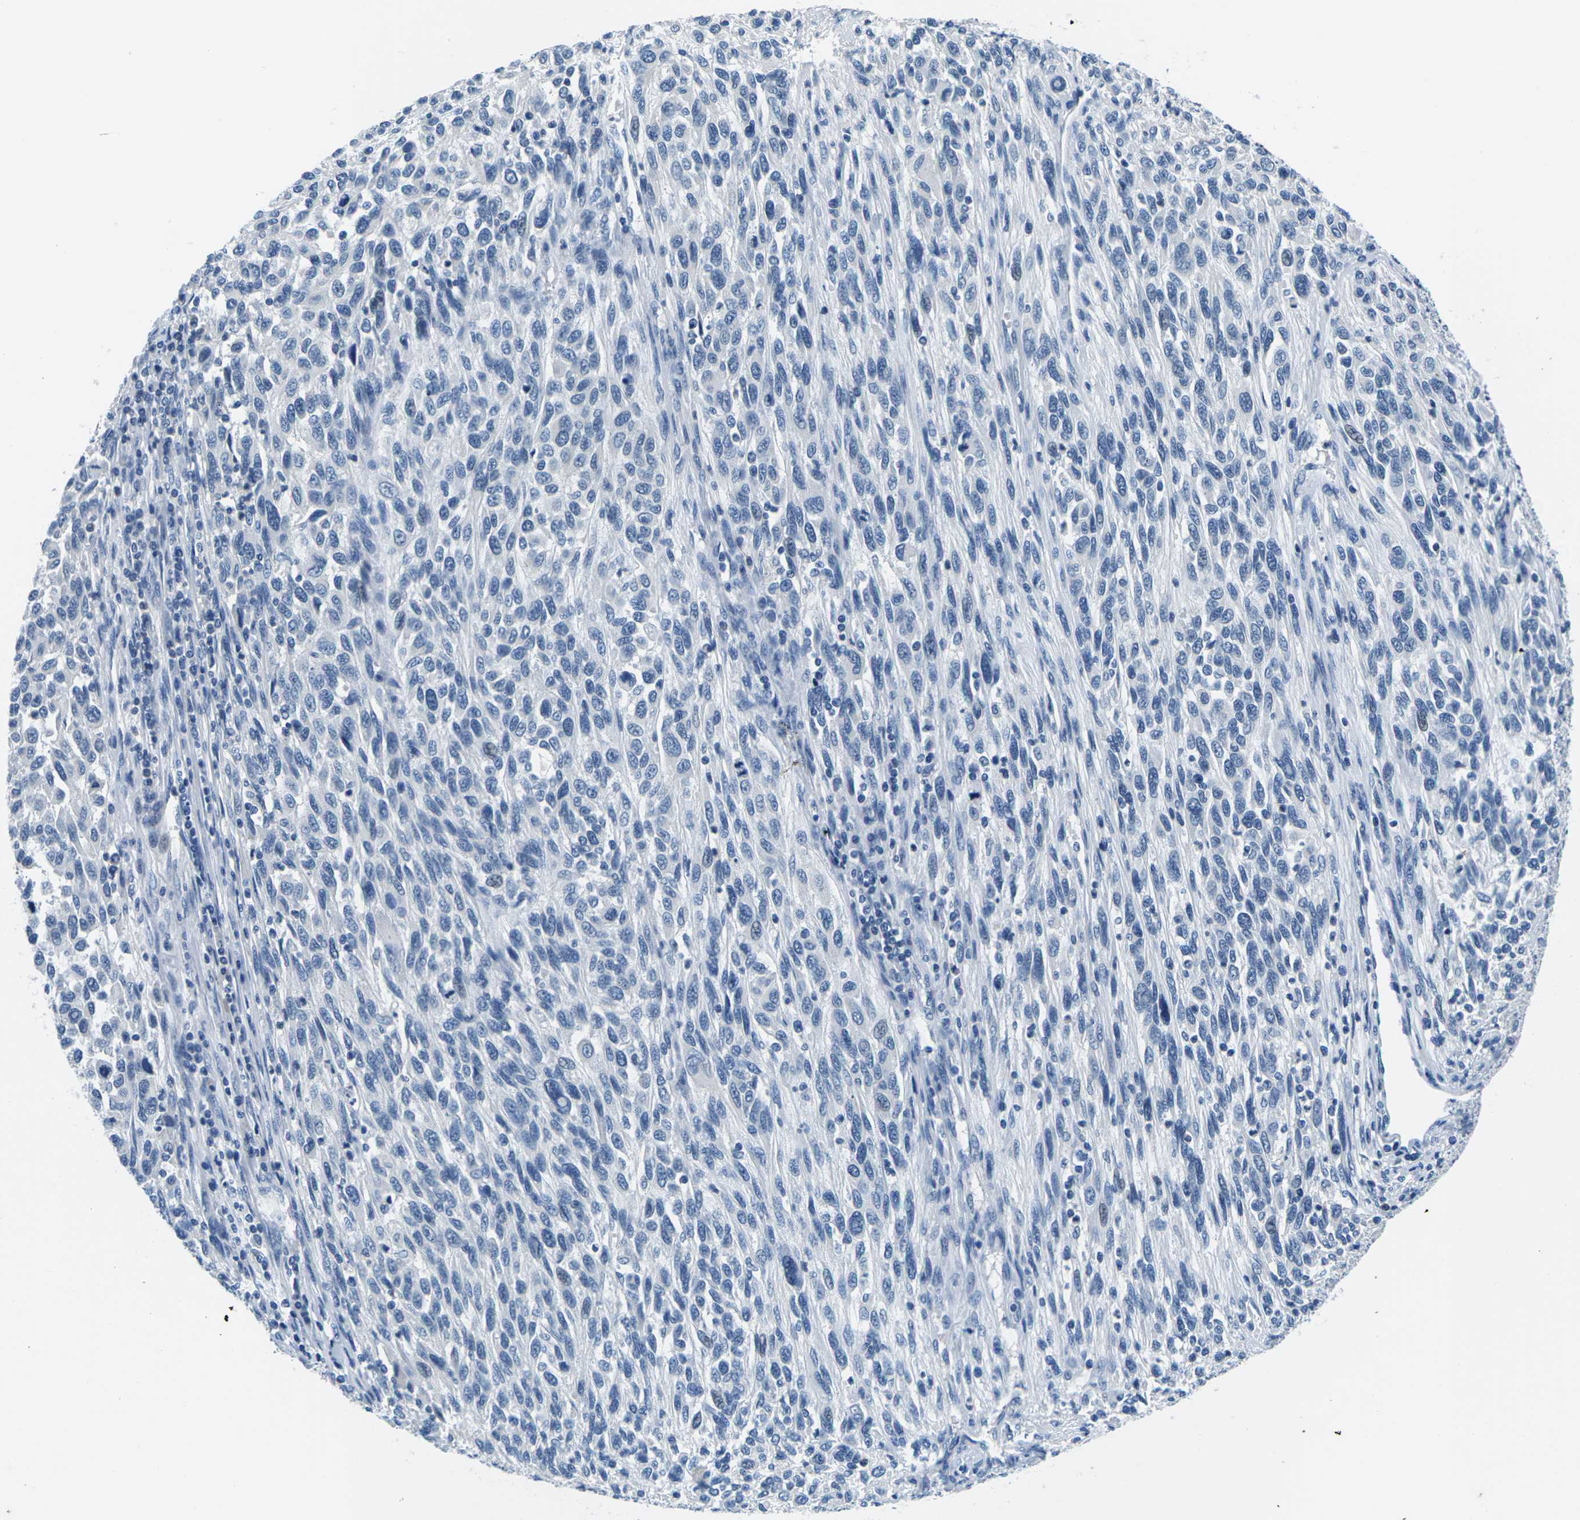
{"staining": {"intensity": "negative", "quantity": "none", "location": "none"}, "tissue": "melanoma", "cell_type": "Tumor cells", "image_type": "cancer", "snomed": [{"axis": "morphology", "description": "Malignant melanoma, Metastatic site"}, {"axis": "topography", "description": "Lymph node"}], "caption": "Micrograph shows no significant protein expression in tumor cells of melanoma.", "gene": "UMOD", "patient": {"sex": "male", "age": 61}}